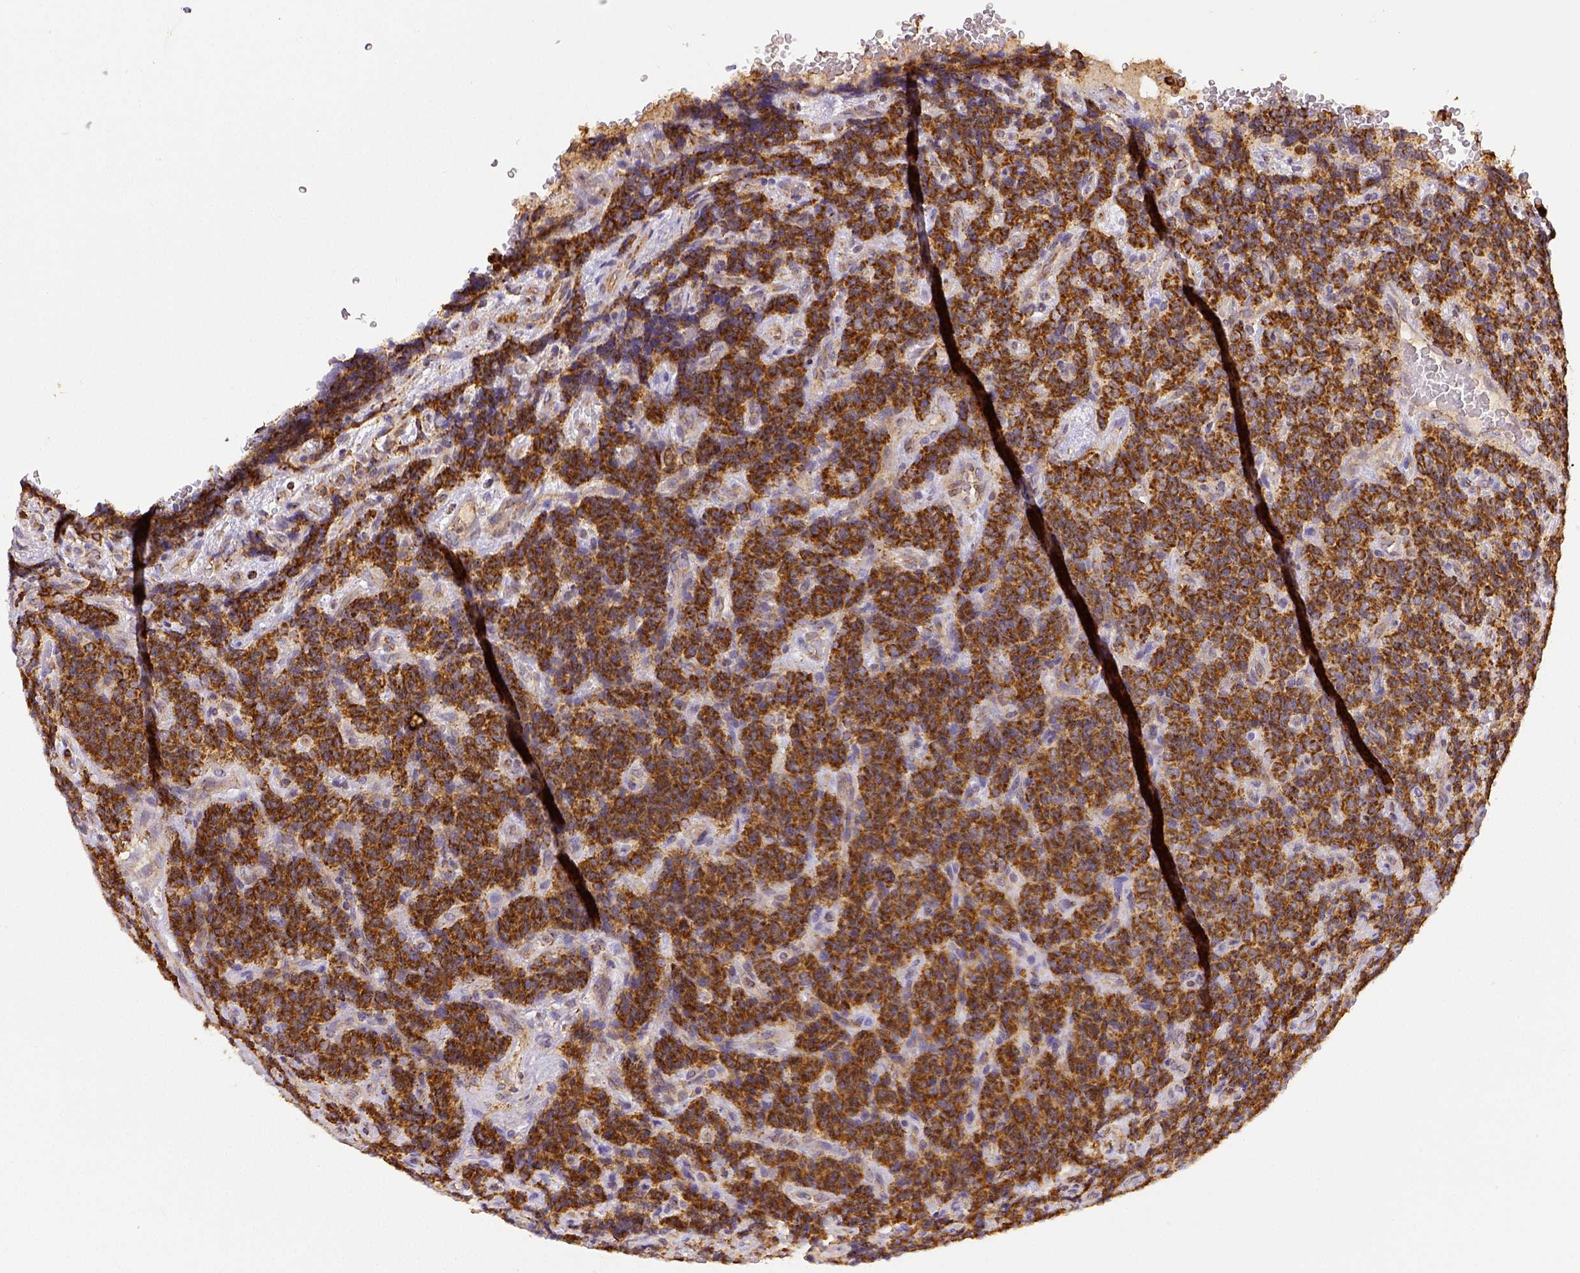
{"staining": {"intensity": "strong", "quantity": ">75%", "location": "cytoplasmic/membranous"}, "tissue": "carcinoid", "cell_type": "Tumor cells", "image_type": "cancer", "snomed": [{"axis": "morphology", "description": "Carcinoid, malignant, NOS"}, {"axis": "topography", "description": "Pancreas"}], "caption": "A histopathology image showing strong cytoplasmic/membranous expression in about >75% of tumor cells in carcinoid (malignant), as visualized by brown immunohistochemical staining.", "gene": "SDHB", "patient": {"sex": "male", "age": 36}}